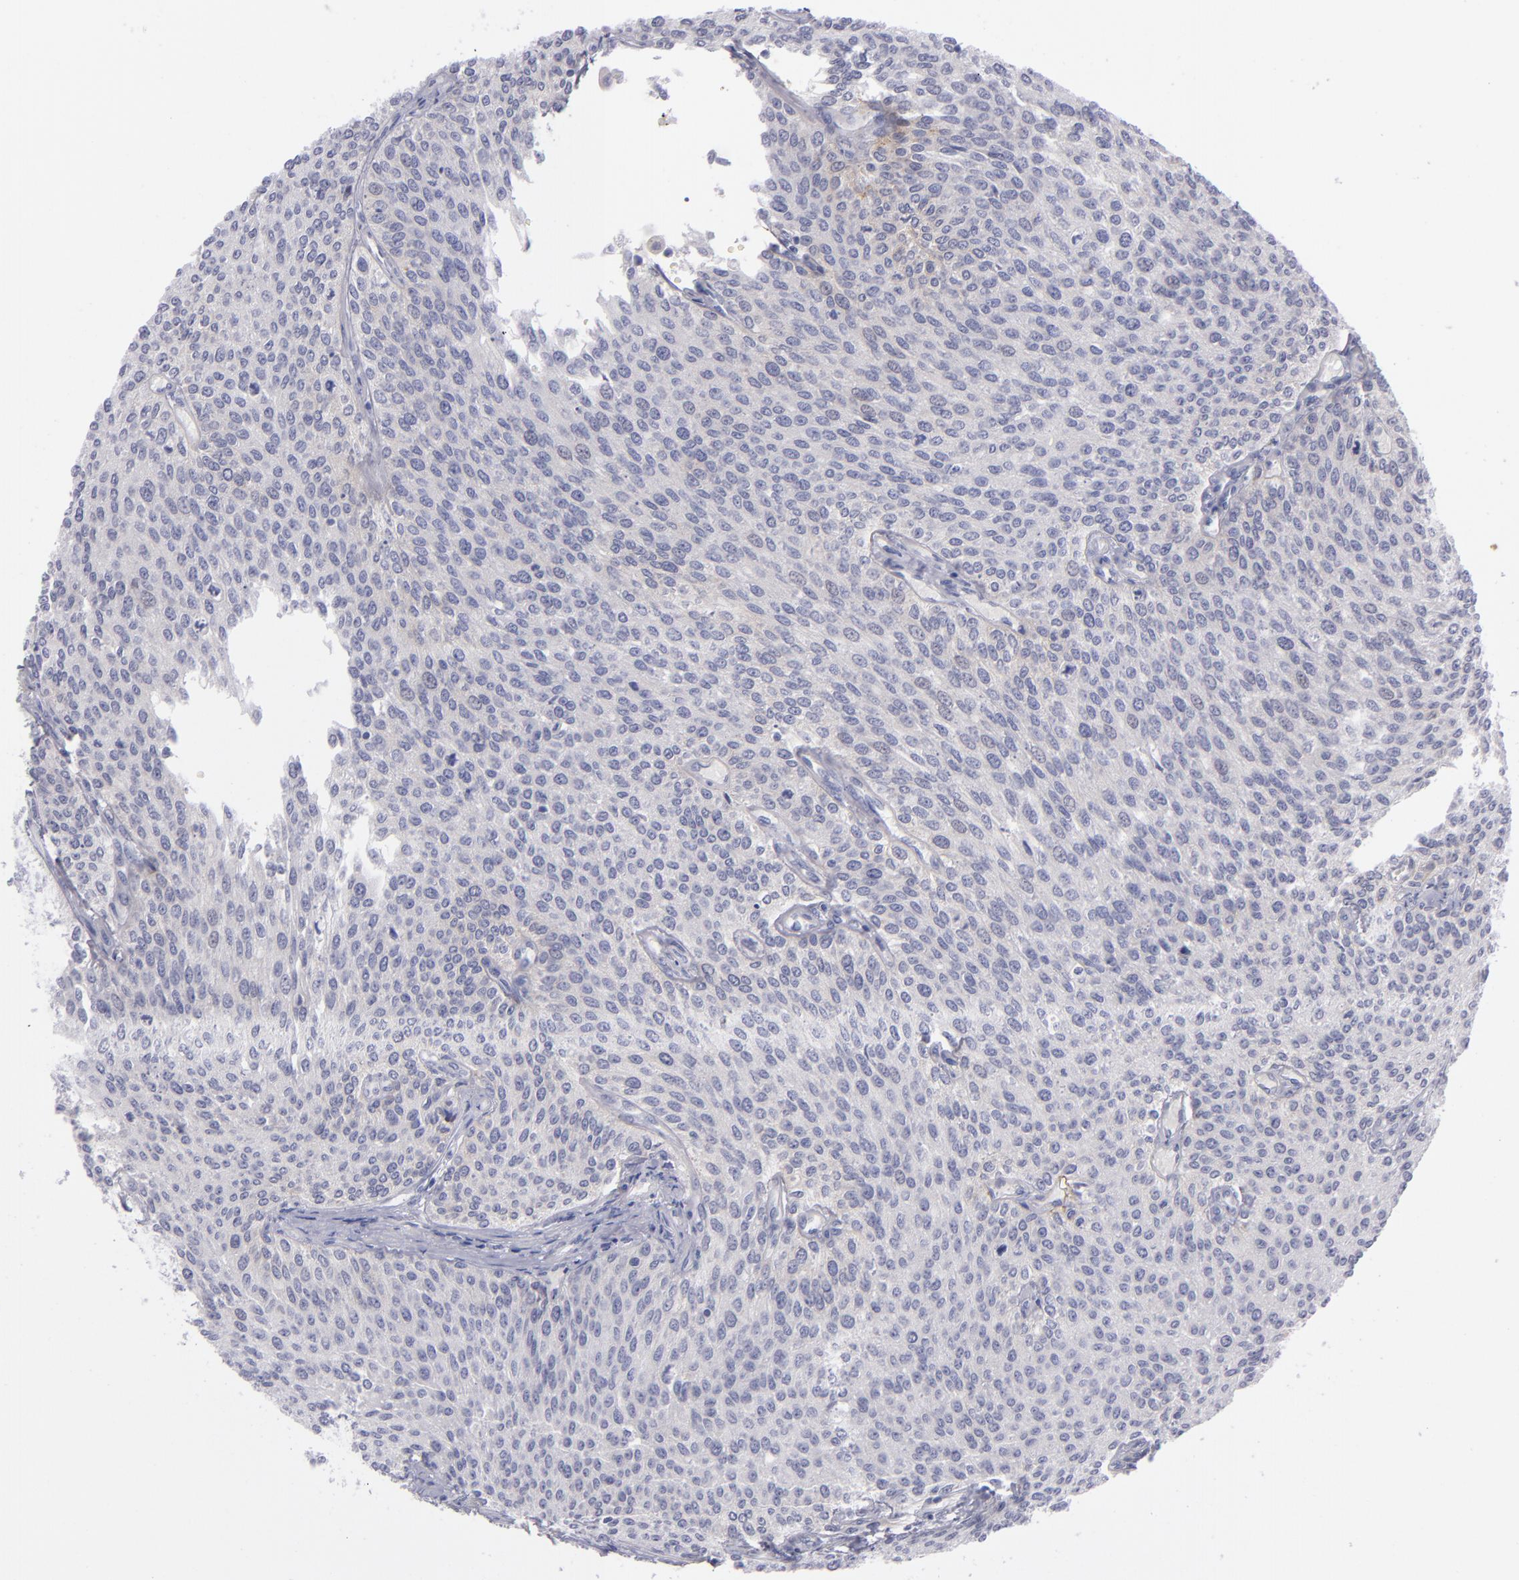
{"staining": {"intensity": "negative", "quantity": "none", "location": "none"}, "tissue": "urothelial cancer", "cell_type": "Tumor cells", "image_type": "cancer", "snomed": [{"axis": "morphology", "description": "Urothelial carcinoma, Low grade"}, {"axis": "topography", "description": "Urinary bladder"}], "caption": "Immunohistochemical staining of urothelial cancer displays no significant expression in tumor cells. (DAB (3,3'-diaminobenzidine) IHC visualized using brightfield microscopy, high magnification).", "gene": "ITGB4", "patient": {"sex": "female", "age": 73}}